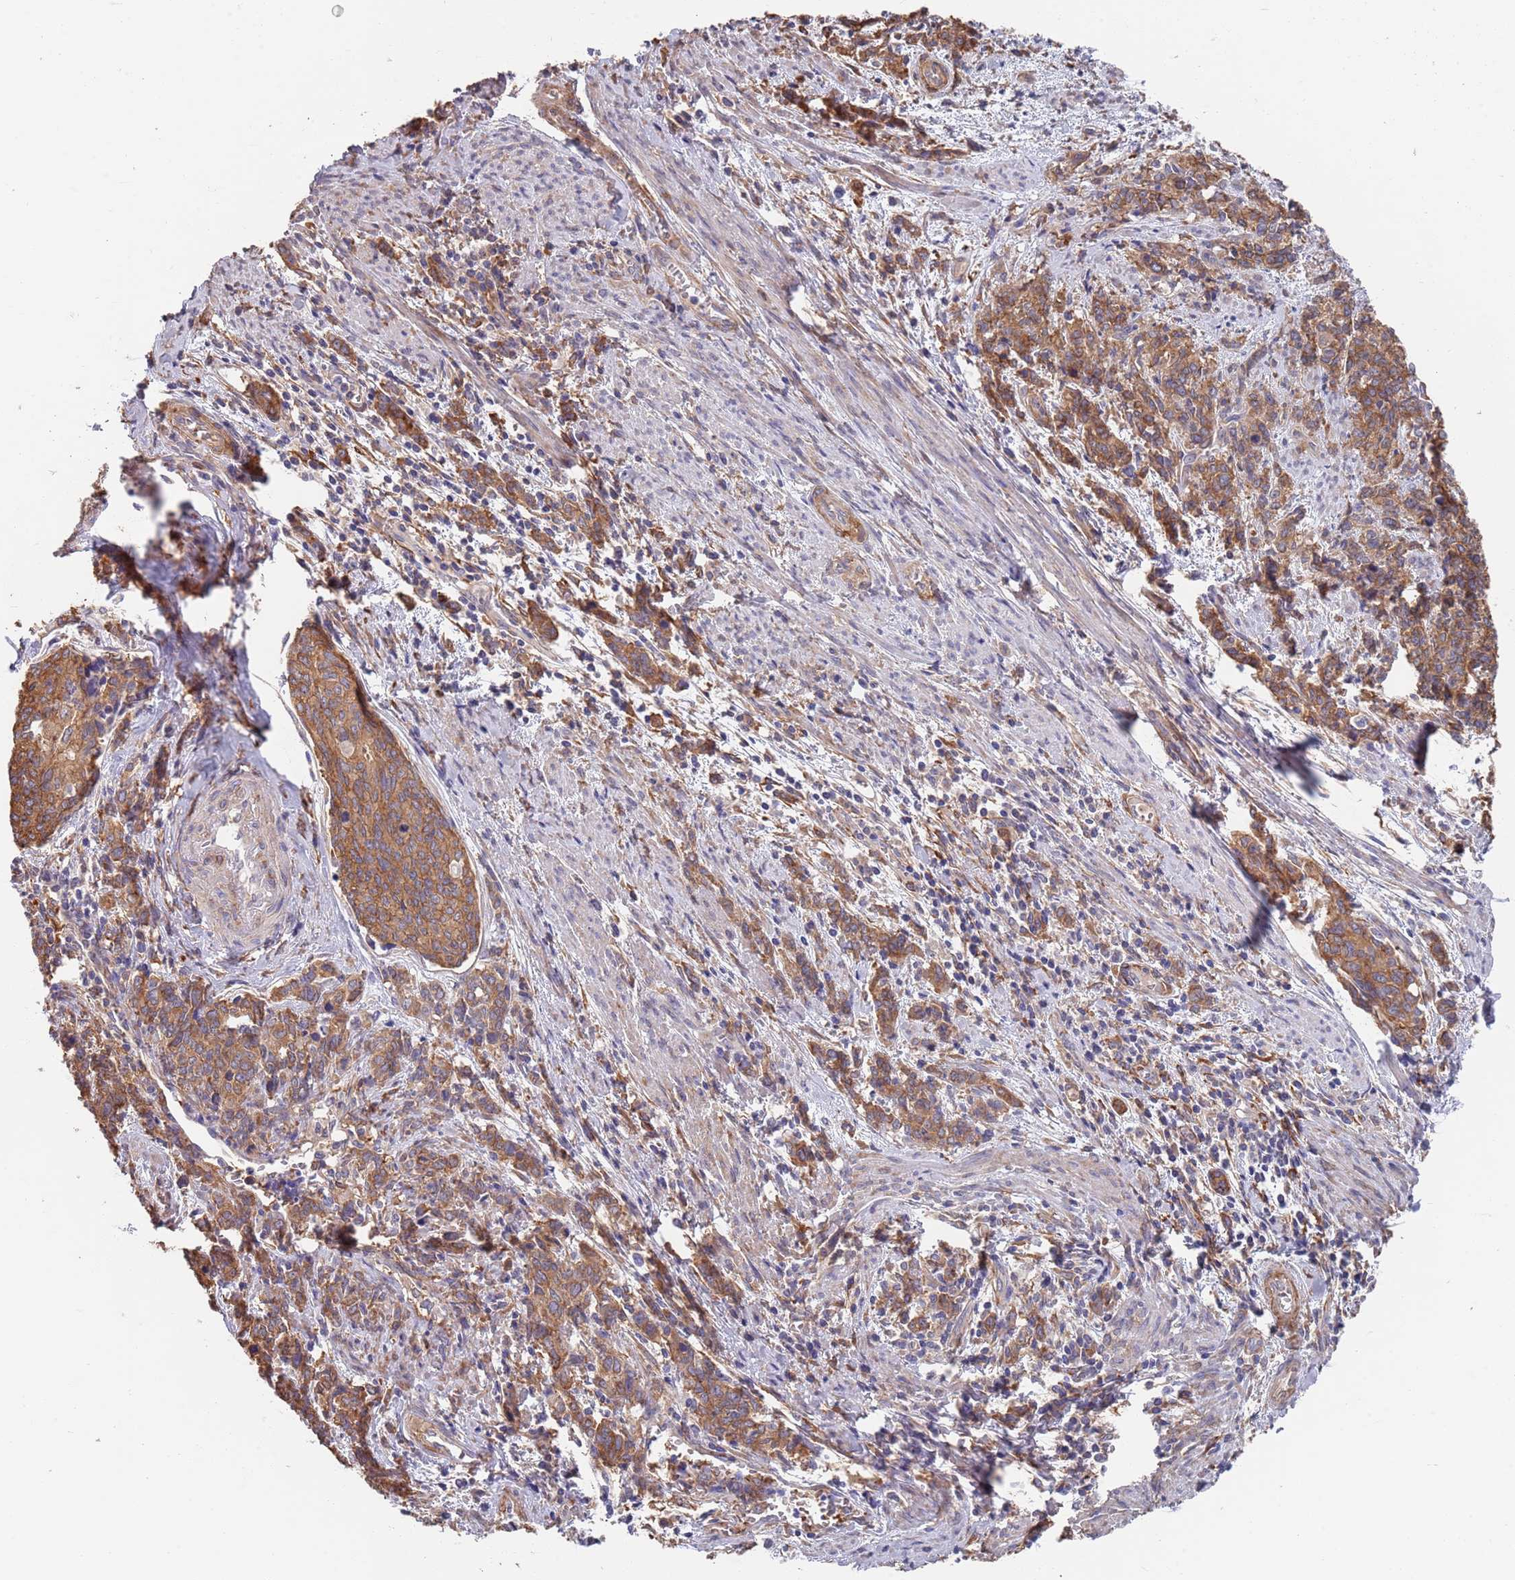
{"staining": {"intensity": "moderate", "quantity": ">75%", "location": "cytoplasmic/membranous"}, "tissue": "cervical cancer", "cell_type": "Tumor cells", "image_type": "cancer", "snomed": [{"axis": "morphology", "description": "Squamous cell carcinoma, NOS"}, {"axis": "topography", "description": "Cervix"}], "caption": "Squamous cell carcinoma (cervical) tissue displays moderate cytoplasmic/membranous positivity in approximately >75% of tumor cells, visualized by immunohistochemistry.", "gene": "ANK2", "patient": {"sex": "female", "age": 60}}